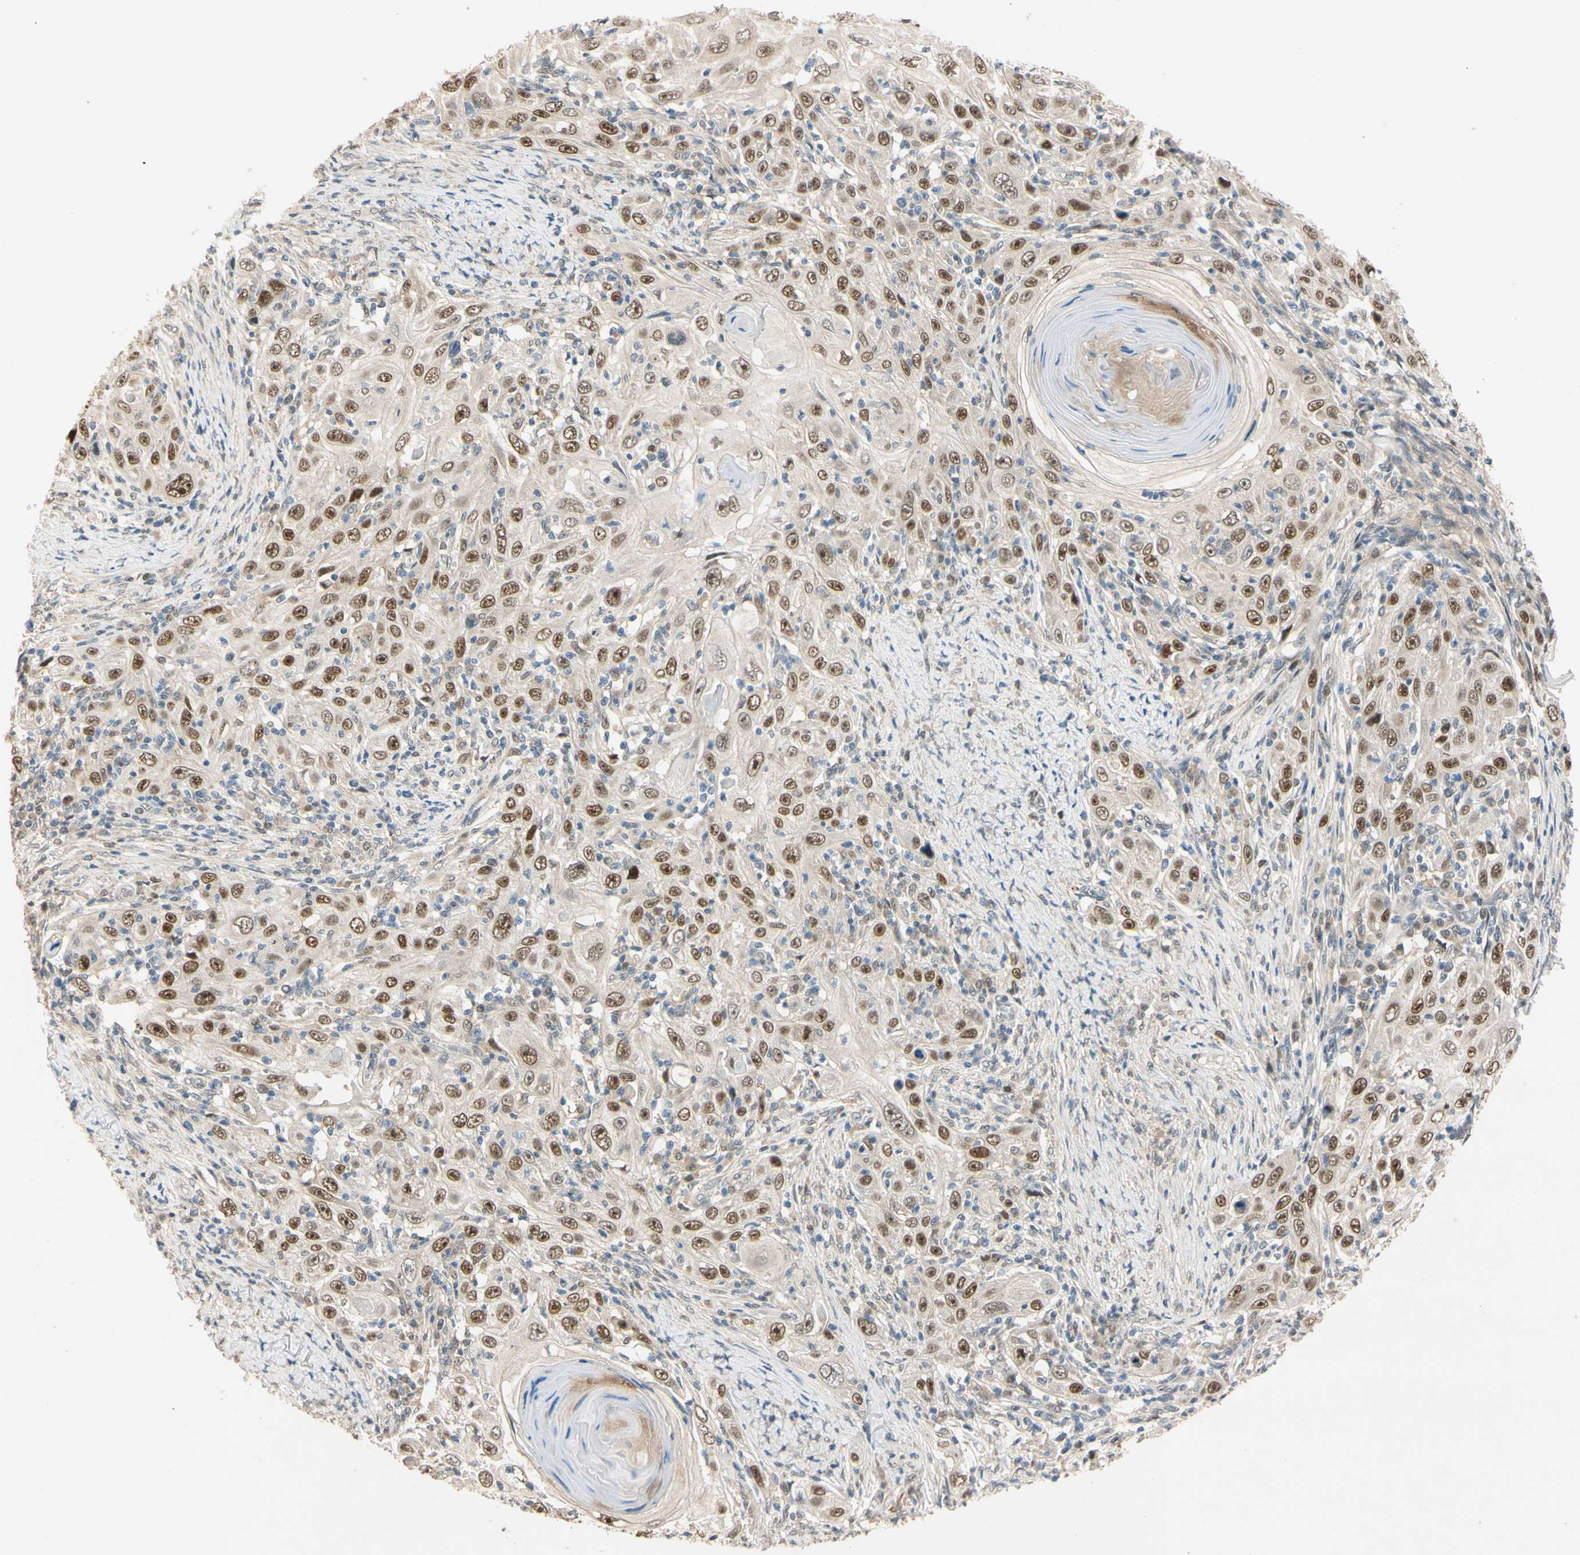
{"staining": {"intensity": "moderate", "quantity": ">75%", "location": "cytoplasmic/membranous,nuclear"}, "tissue": "skin cancer", "cell_type": "Tumor cells", "image_type": "cancer", "snomed": [{"axis": "morphology", "description": "Squamous cell carcinoma, NOS"}, {"axis": "topography", "description": "Skin"}], "caption": "About >75% of tumor cells in skin cancer reveal moderate cytoplasmic/membranous and nuclear protein staining as visualized by brown immunohistochemical staining.", "gene": "RIOX2", "patient": {"sex": "female", "age": 88}}